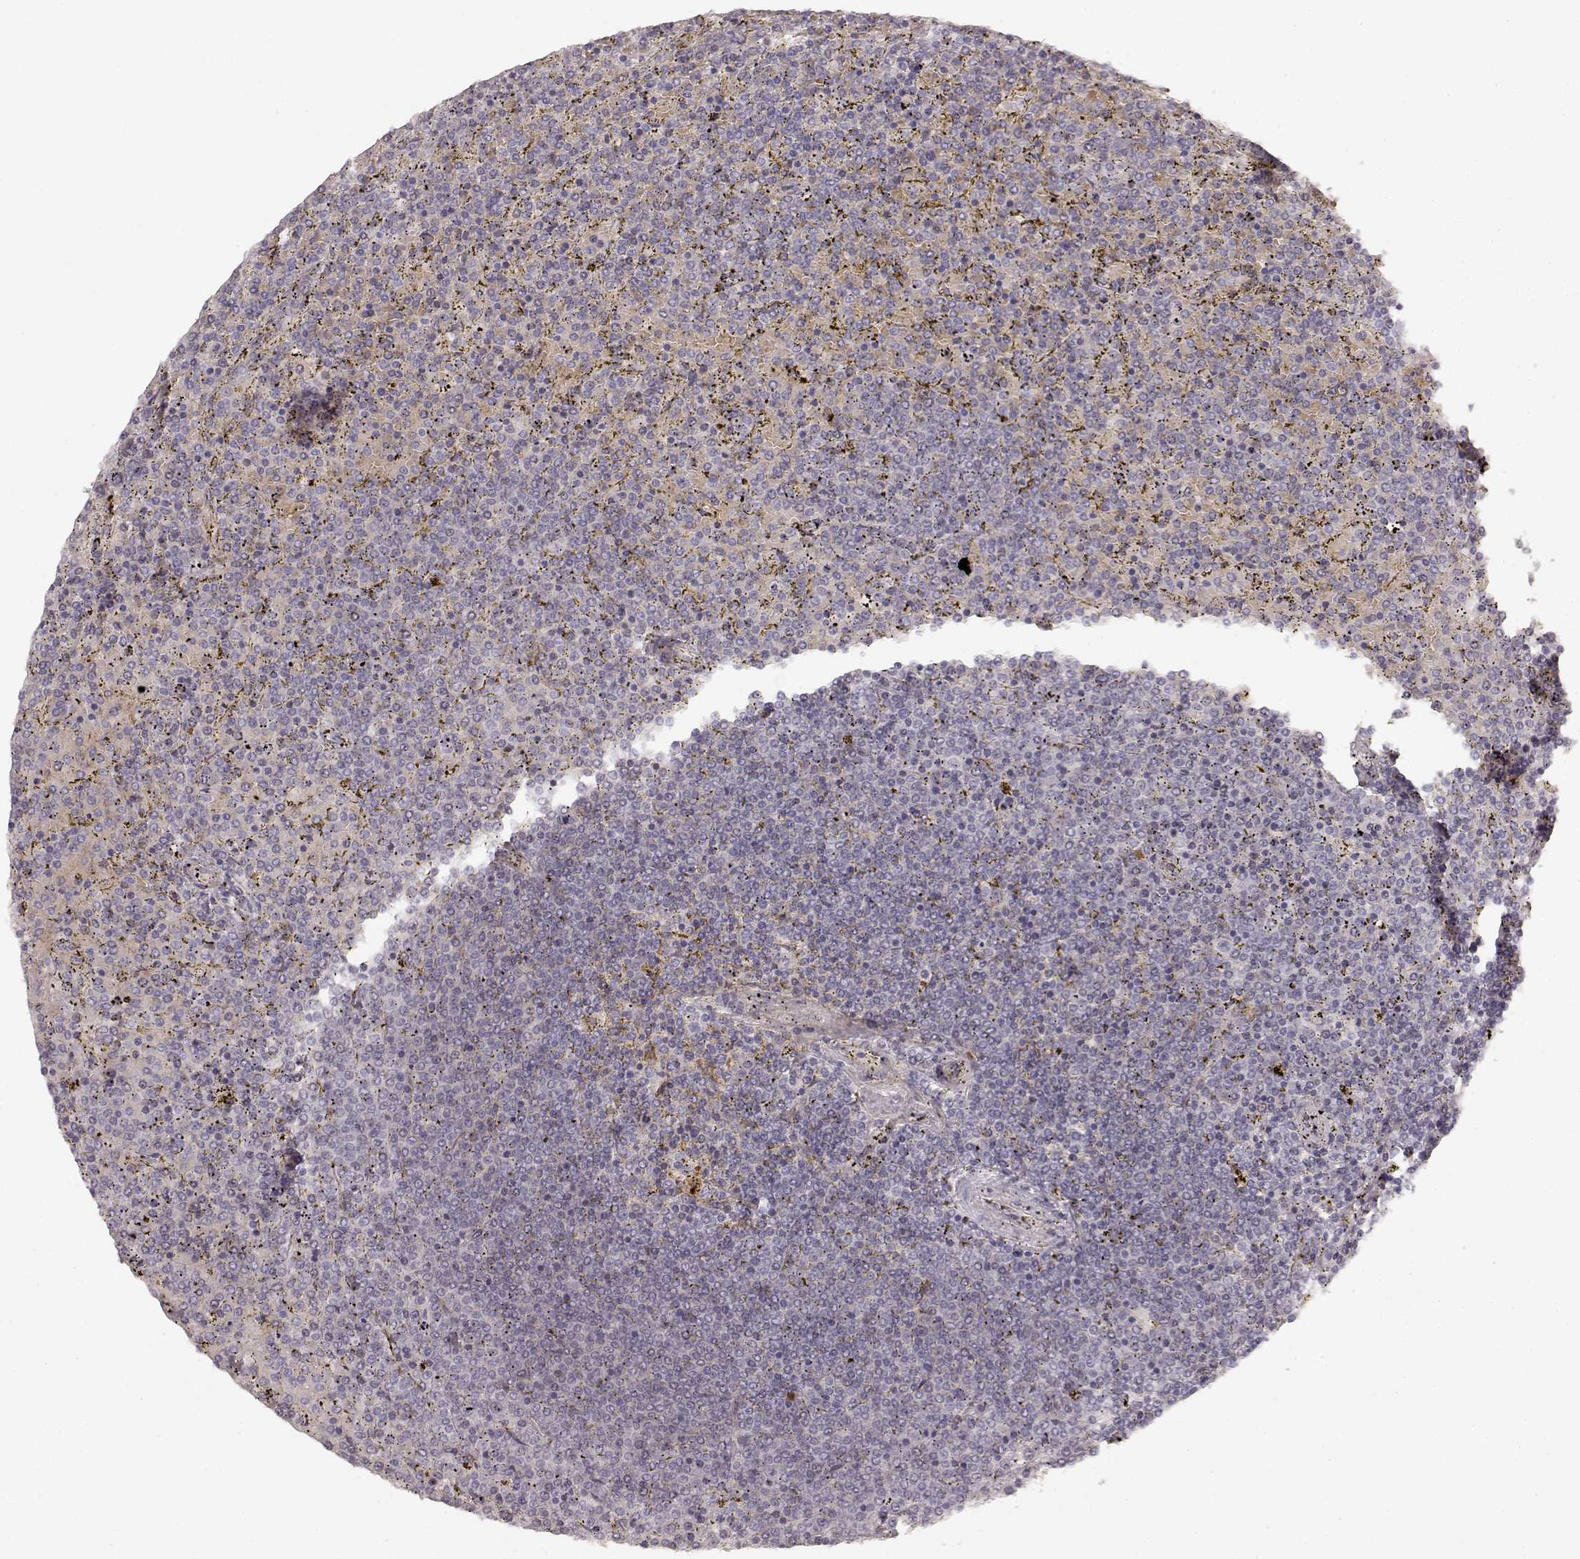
{"staining": {"intensity": "negative", "quantity": "none", "location": "none"}, "tissue": "lymphoma", "cell_type": "Tumor cells", "image_type": "cancer", "snomed": [{"axis": "morphology", "description": "Malignant lymphoma, non-Hodgkin's type, Low grade"}, {"axis": "topography", "description": "Spleen"}], "caption": "Immunohistochemistry of low-grade malignant lymphoma, non-Hodgkin's type displays no positivity in tumor cells. (DAB (3,3'-diaminobenzidine) IHC with hematoxylin counter stain).", "gene": "LAMC2", "patient": {"sex": "female", "age": 77}}